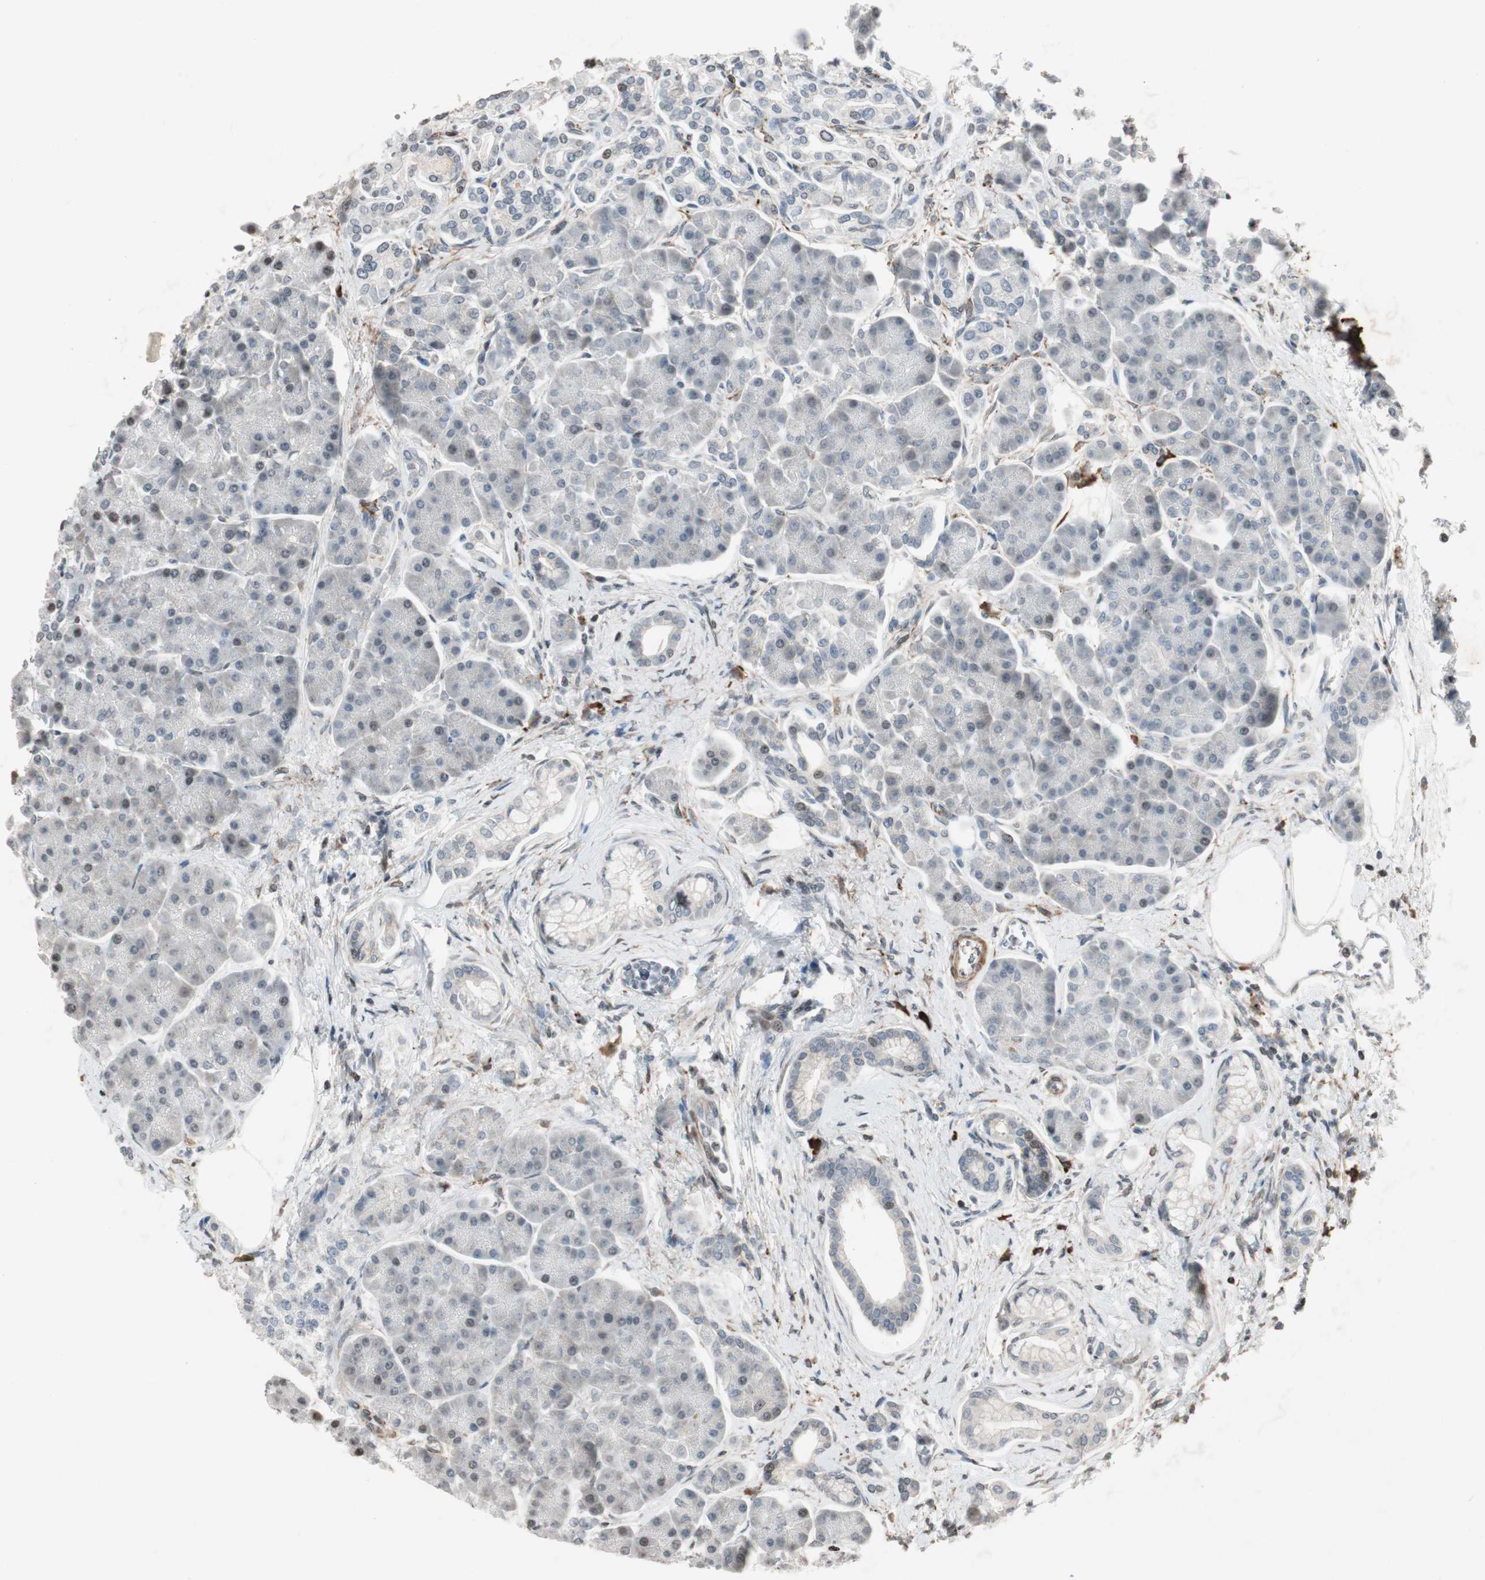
{"staining": {"intensity": "negative", "quantity": "none", "location": "none"}, "tissue": "pancreas", "cell_type": "Exocrine glandular cells", "image_type": "normal", "snomed": [{"axis": "morphology", "description": "Normal tissue, NOS"}, {"axis": "topography", "description": "Pancreas"}], "caption": "Immunohistochemistry (IHC) of unremarkable human pancreas shows no expression in exocrine glandular cells.", "gene": "PRKG1", "patient": {"sex": "female", "age": 70}}